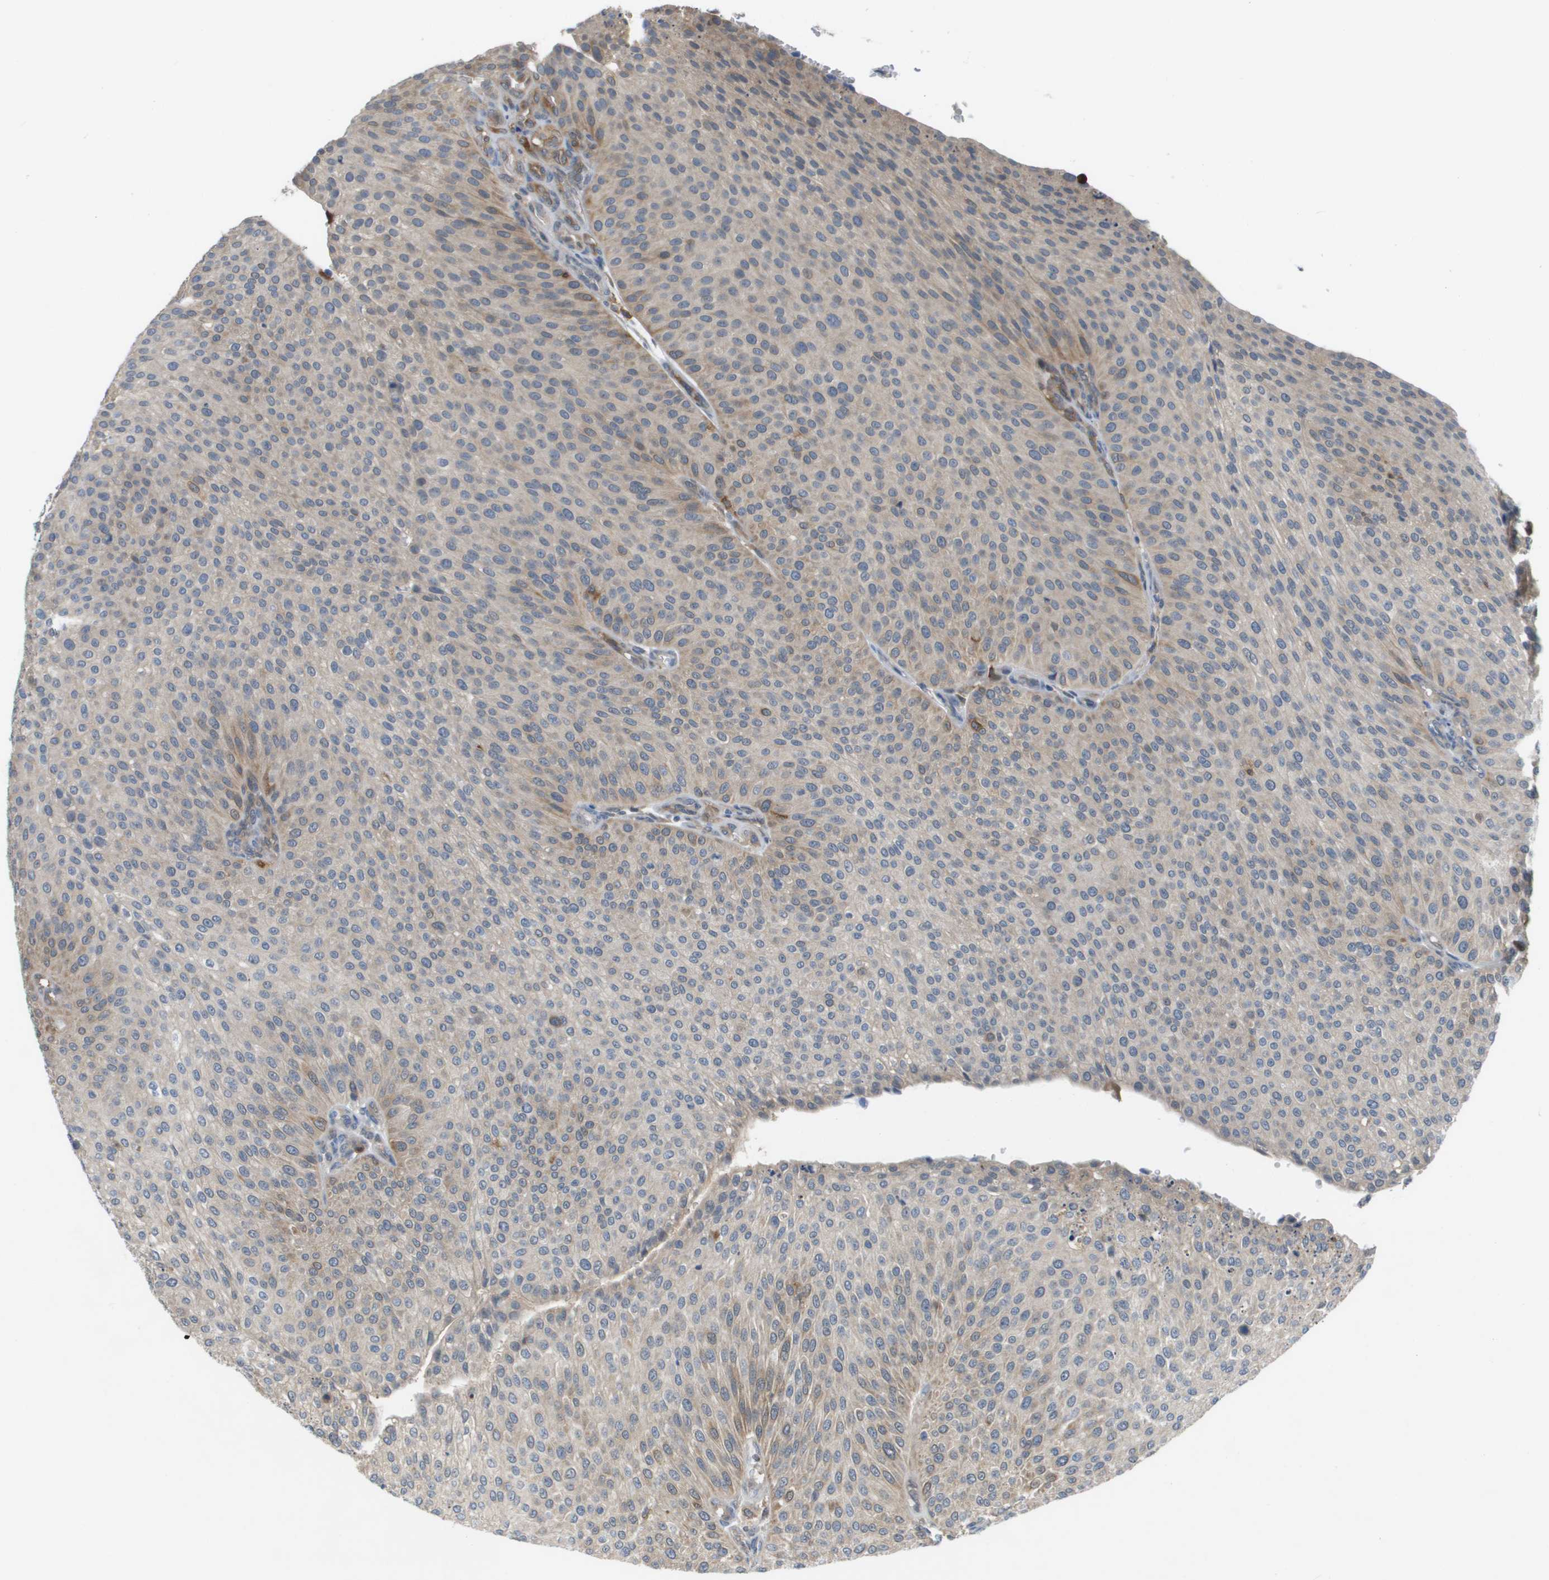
{"staining": {"intensity": "weak", "quantity": "25%-75%", "location": "cytoplasmic/membranous"}, "tissue": "urothelial cancer", "cell_type": "Tumor cells", "image_type": "cancer", "snomed": [{"axis": "morphology", "description": "Urothelial carcinoma, Low grade"}, {"axis": "topography", "description": "Smooth muscle"}, {"axis": "topography", "description": "Urinary bladder"}], "caption": "A brown stain shows weak cytoplasmic/membranous staining of a protein in human urothelial carcinoma (low-grade) tumor cells.", "gene": "PALD1", "patient": {"sex": "male", "age": 60}}